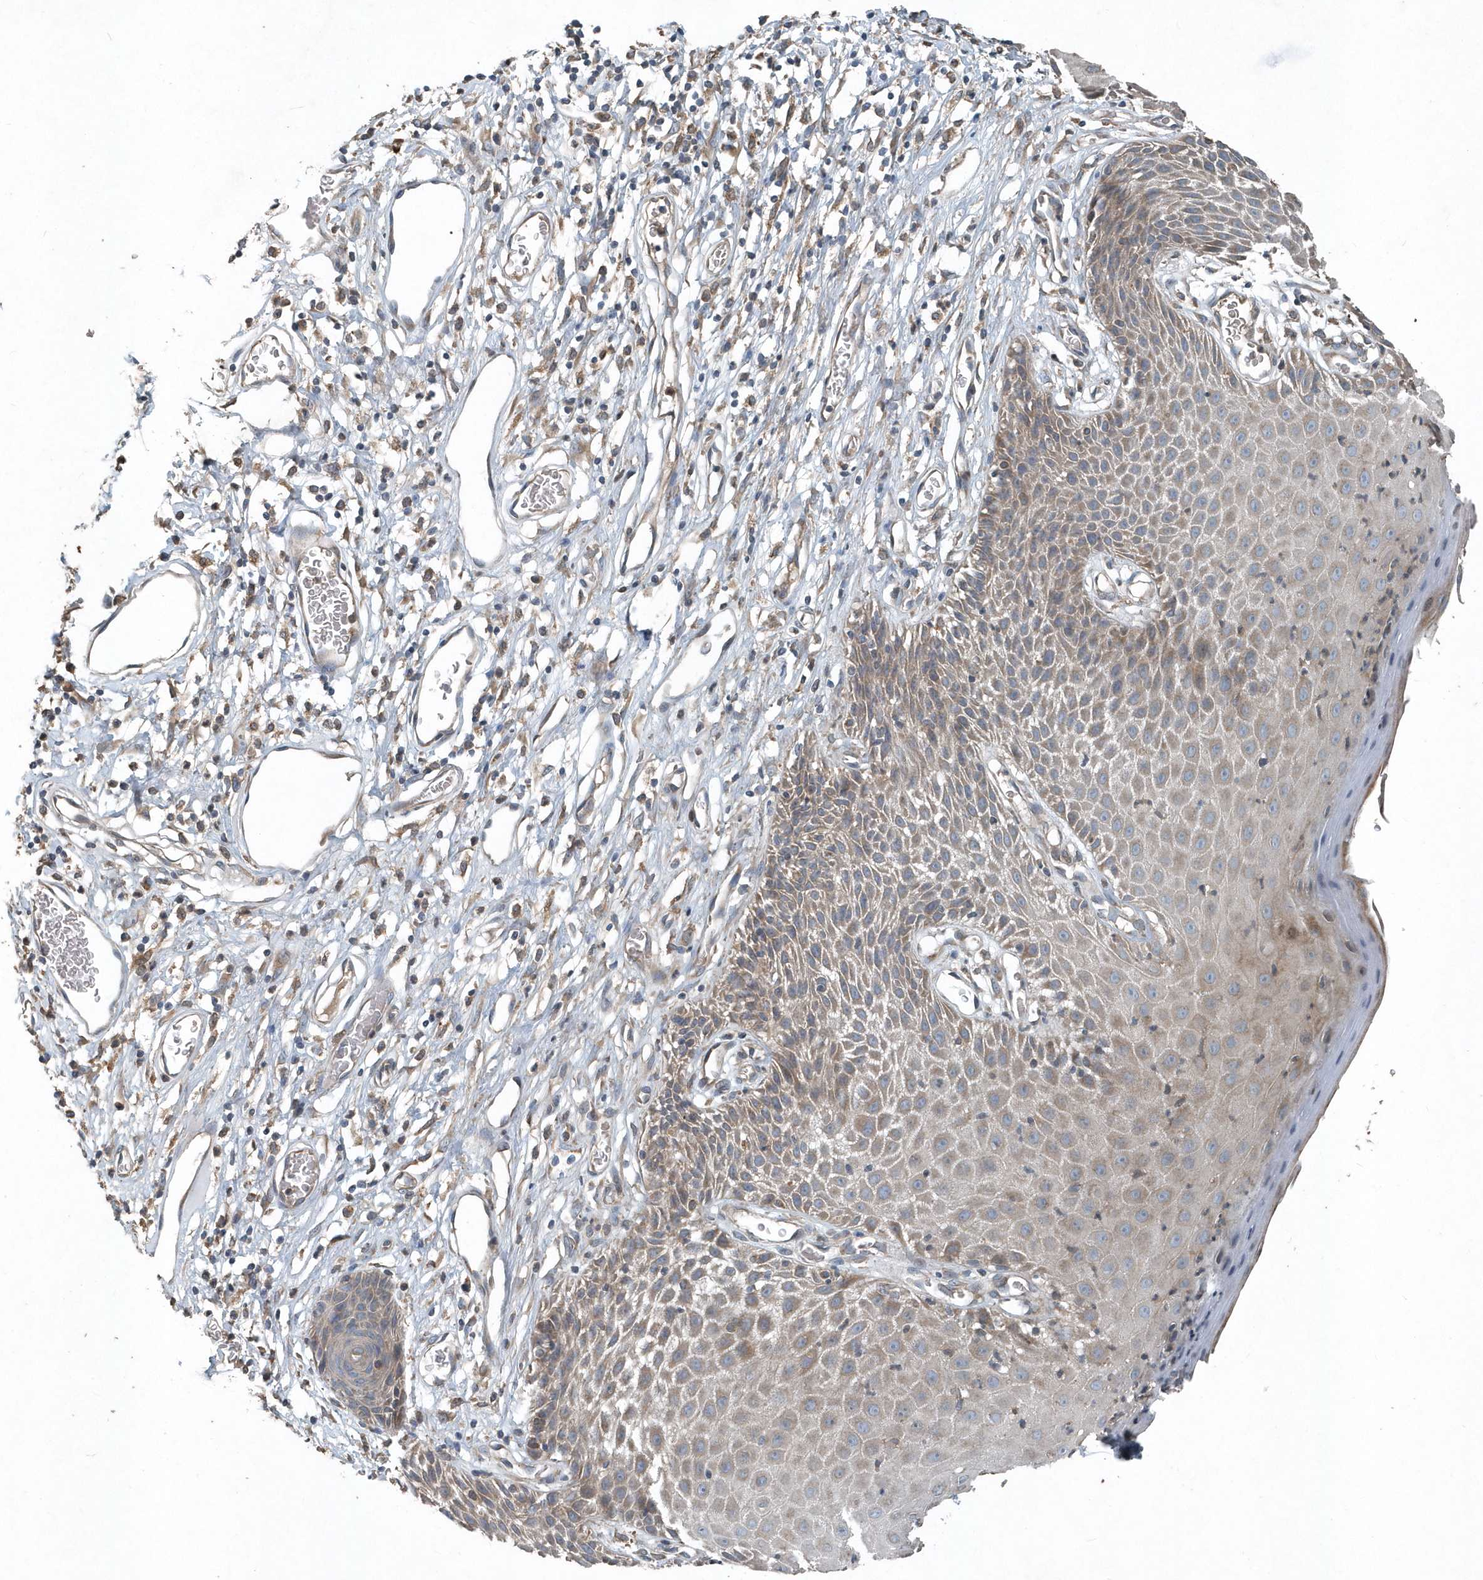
{"staining": {"intensity": "moderate", "quantity": "25%-75%", "location": "cytoplasmic/membranous"}, "tissue": "skin", "cell_type": "Epidermal cells", "image_type": "normal", "snomed": [{"axis": "morphology", "description": "Normal tissue, NOS"}, {"axis": "topography", "description": "Vulva"}], "caption": "This histopathology image exhibits benign skin stained with immunohistochemistry (IHC) to label a protein in brown. The cytoplasmic/membranous of epidermal cells show moderate positivity for the protein. Nuclei are counter-stained blue.", "gene": "SCFD2", "patient": {"sex": "female", "age": 68}}